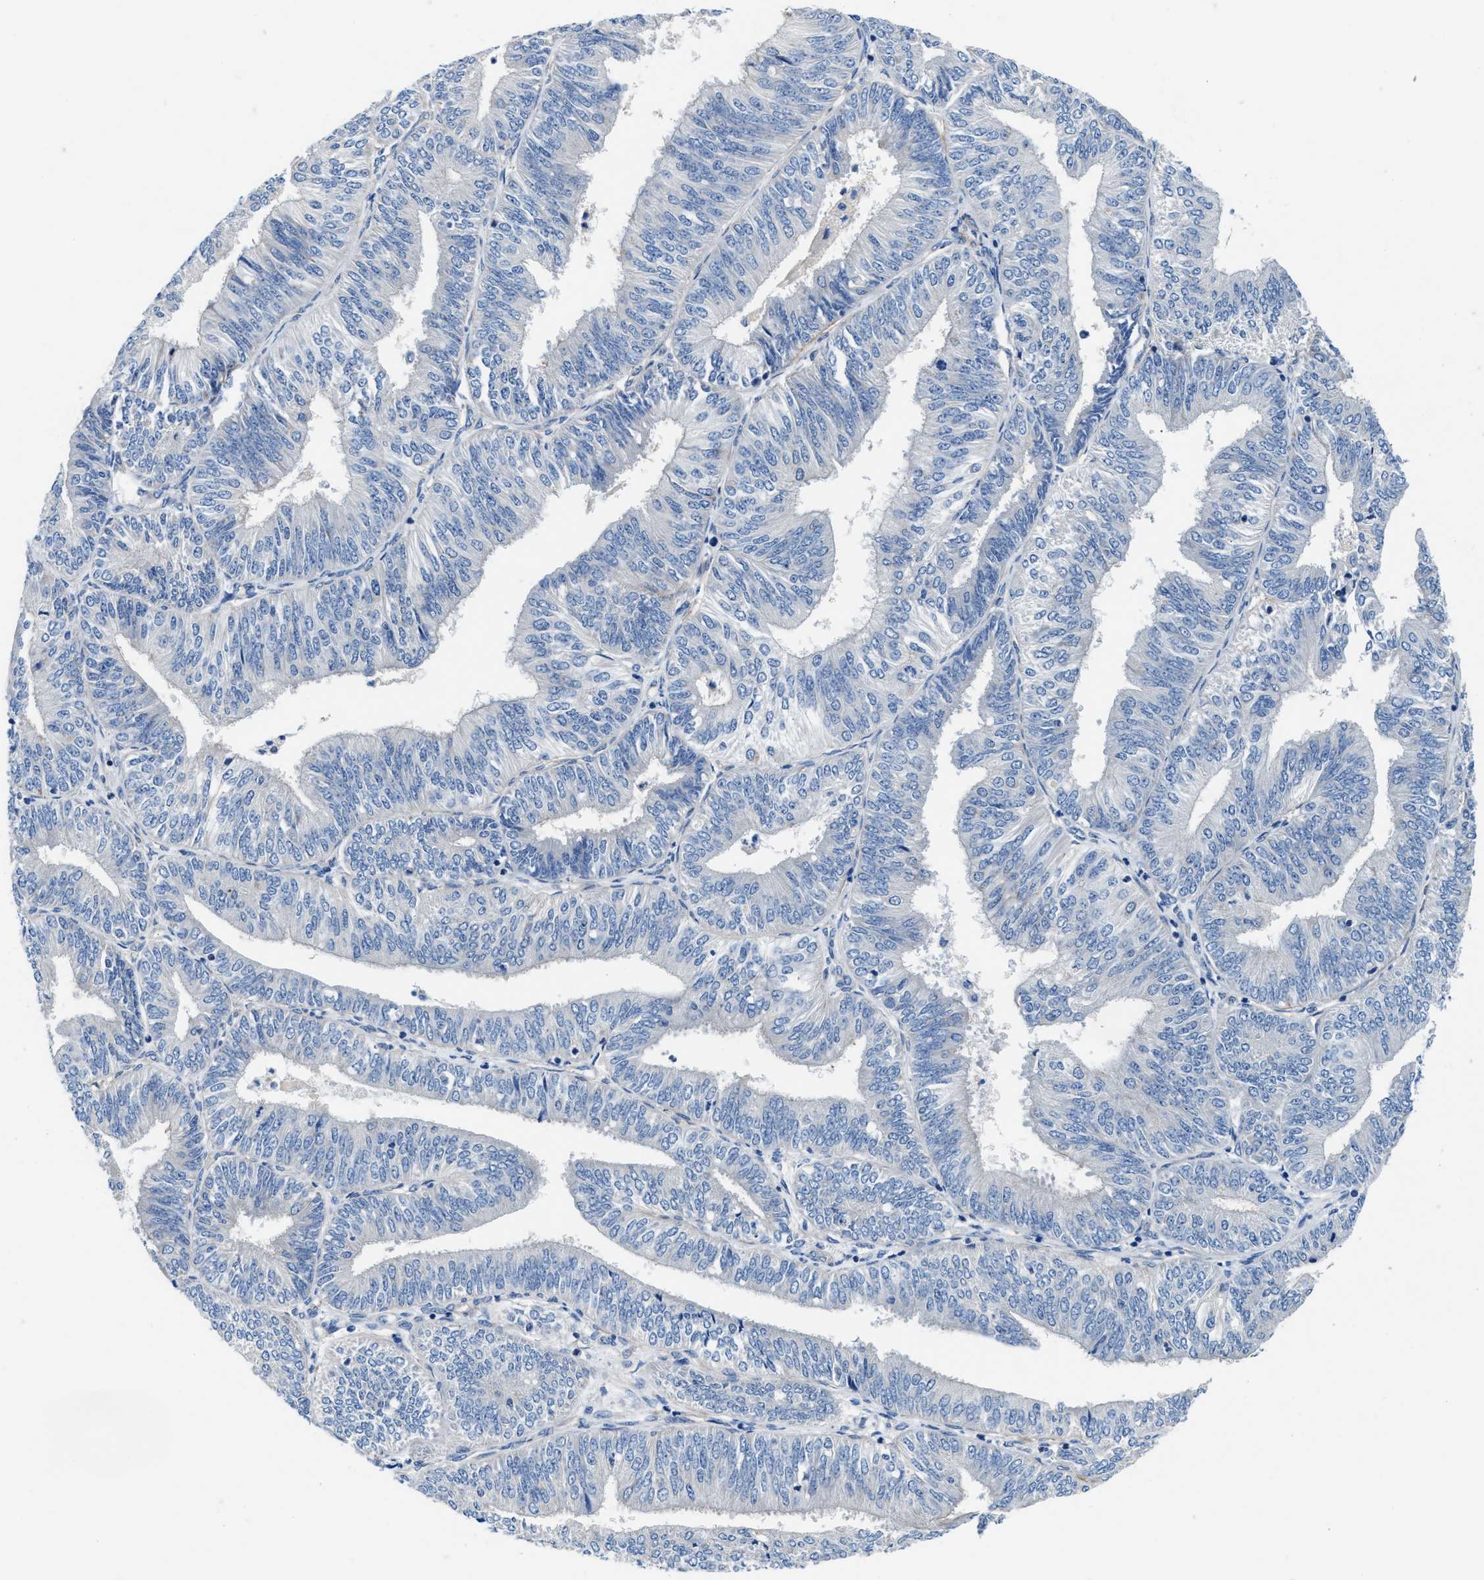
{"staining": {"intensity": "negative", "quantity": "none", "location": "none"}, "tissue": "endometrial cancer", "cell_type": "Tumor cells", "image_type": "cancer", "snomed": [{"axis": "morphology", "description": "Adenocarcinoma, NOS"}, {"axis": "topography", "description": "Endometrium"}], "caption": "Immunohistochemical staining of human endometrial cancer (adenocarcinoma) exhibits no significant staining in tumor cells. (DAB (3,3'-diaminobenzidine) immunohistochemistry (IHC) visualized using brightfield microscopy, high magnification).", "gene": "PARG", "patient": {"sex": "female", "age": 58}}